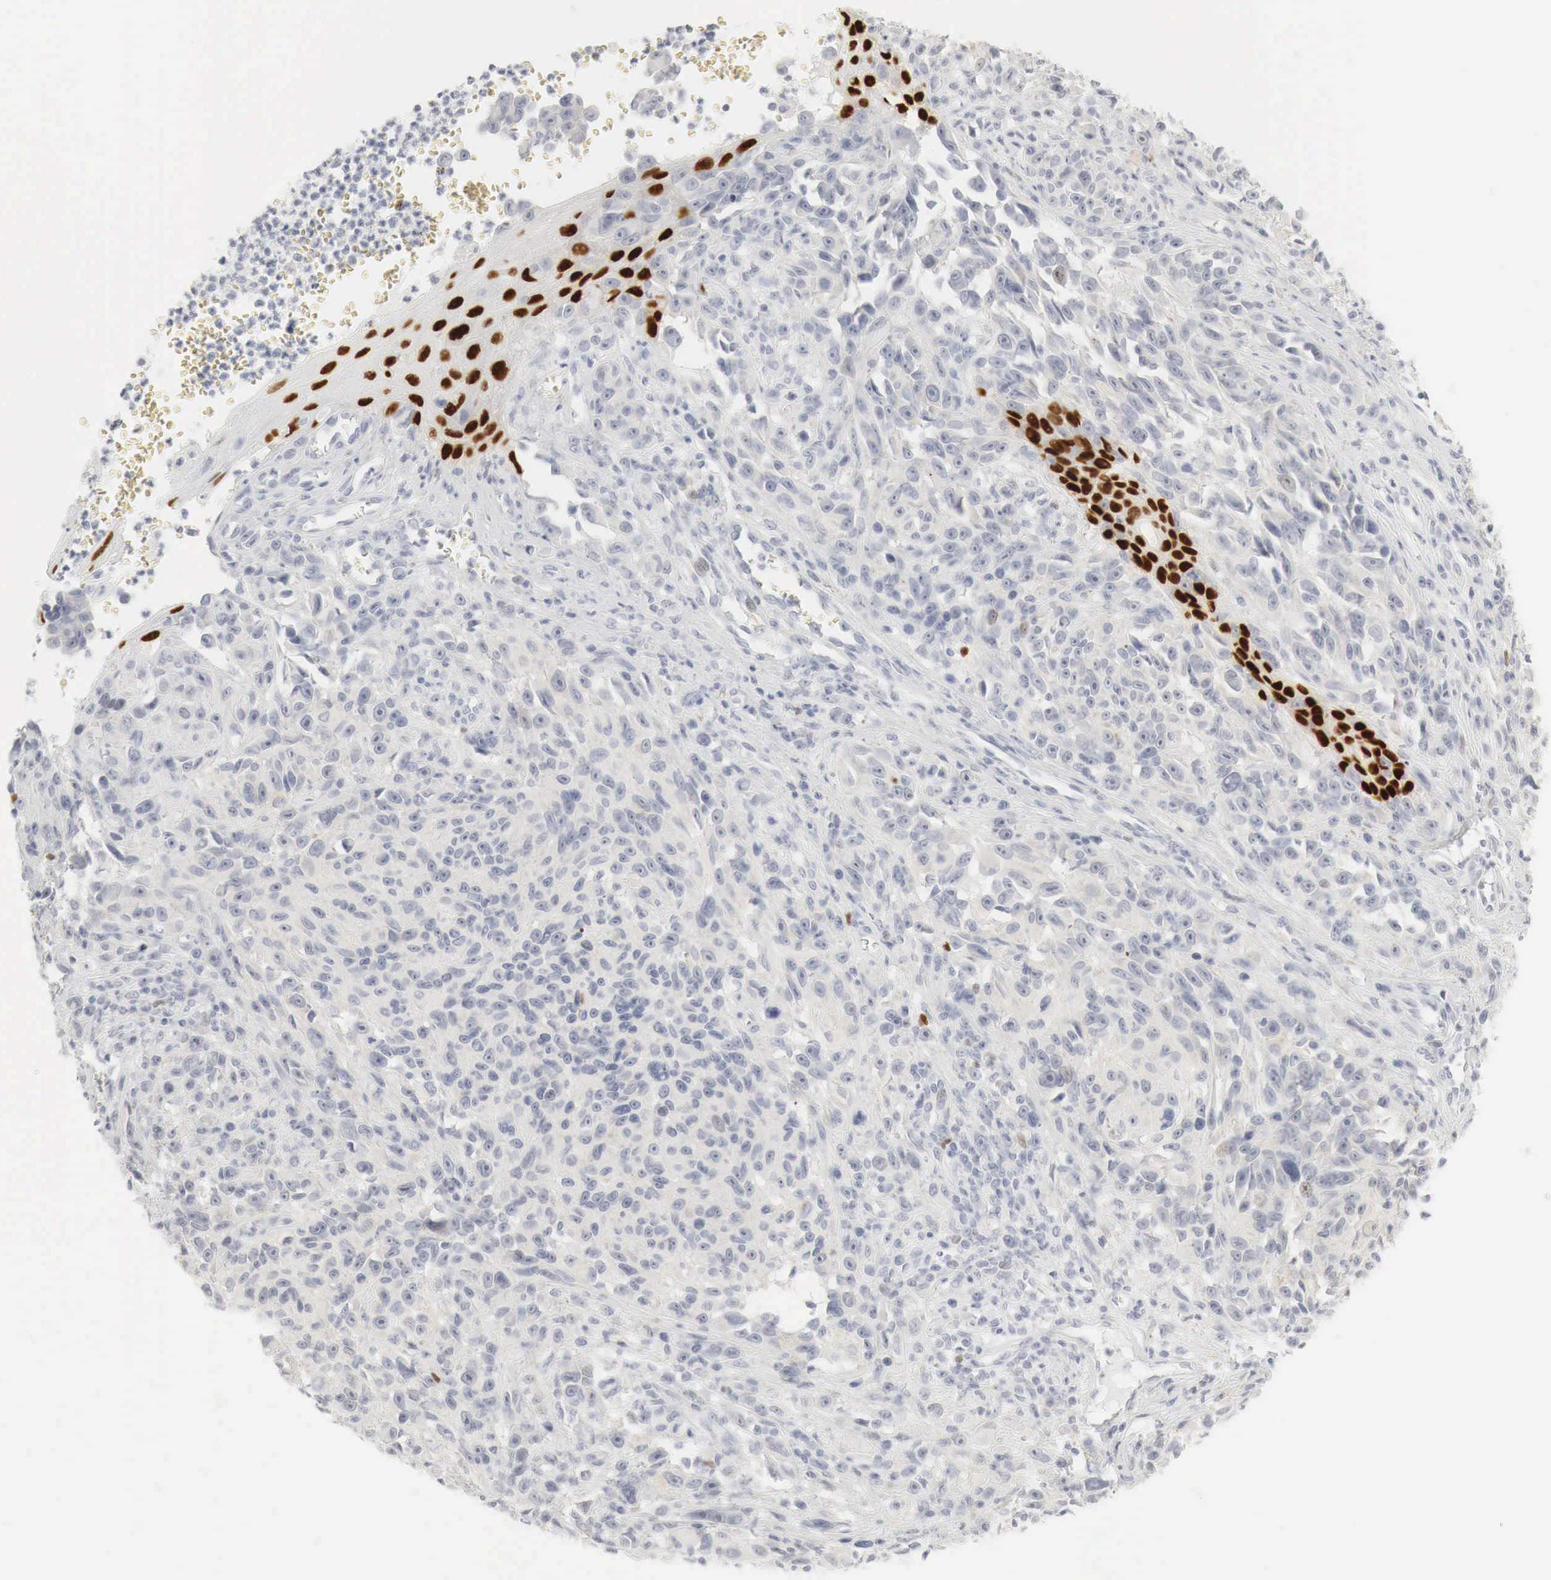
{"staining": {"intensity": "negative", "quantity": "none", "location": "none"}, "tissue": "melanoma", "cell_type": "Tumor cells", "image_type": "cancer", "snomed": [{"axis": "morphology", "description": "Malignant melanoma, NOS"}, {"axis": "topography", "description": "Skin"}], "caption": "Immunohistochemical staining of malignant melanoma reveals no significant staining in tumor cells.", "gene": "TP63", "patient": {"sex": "female", "age": 82}}